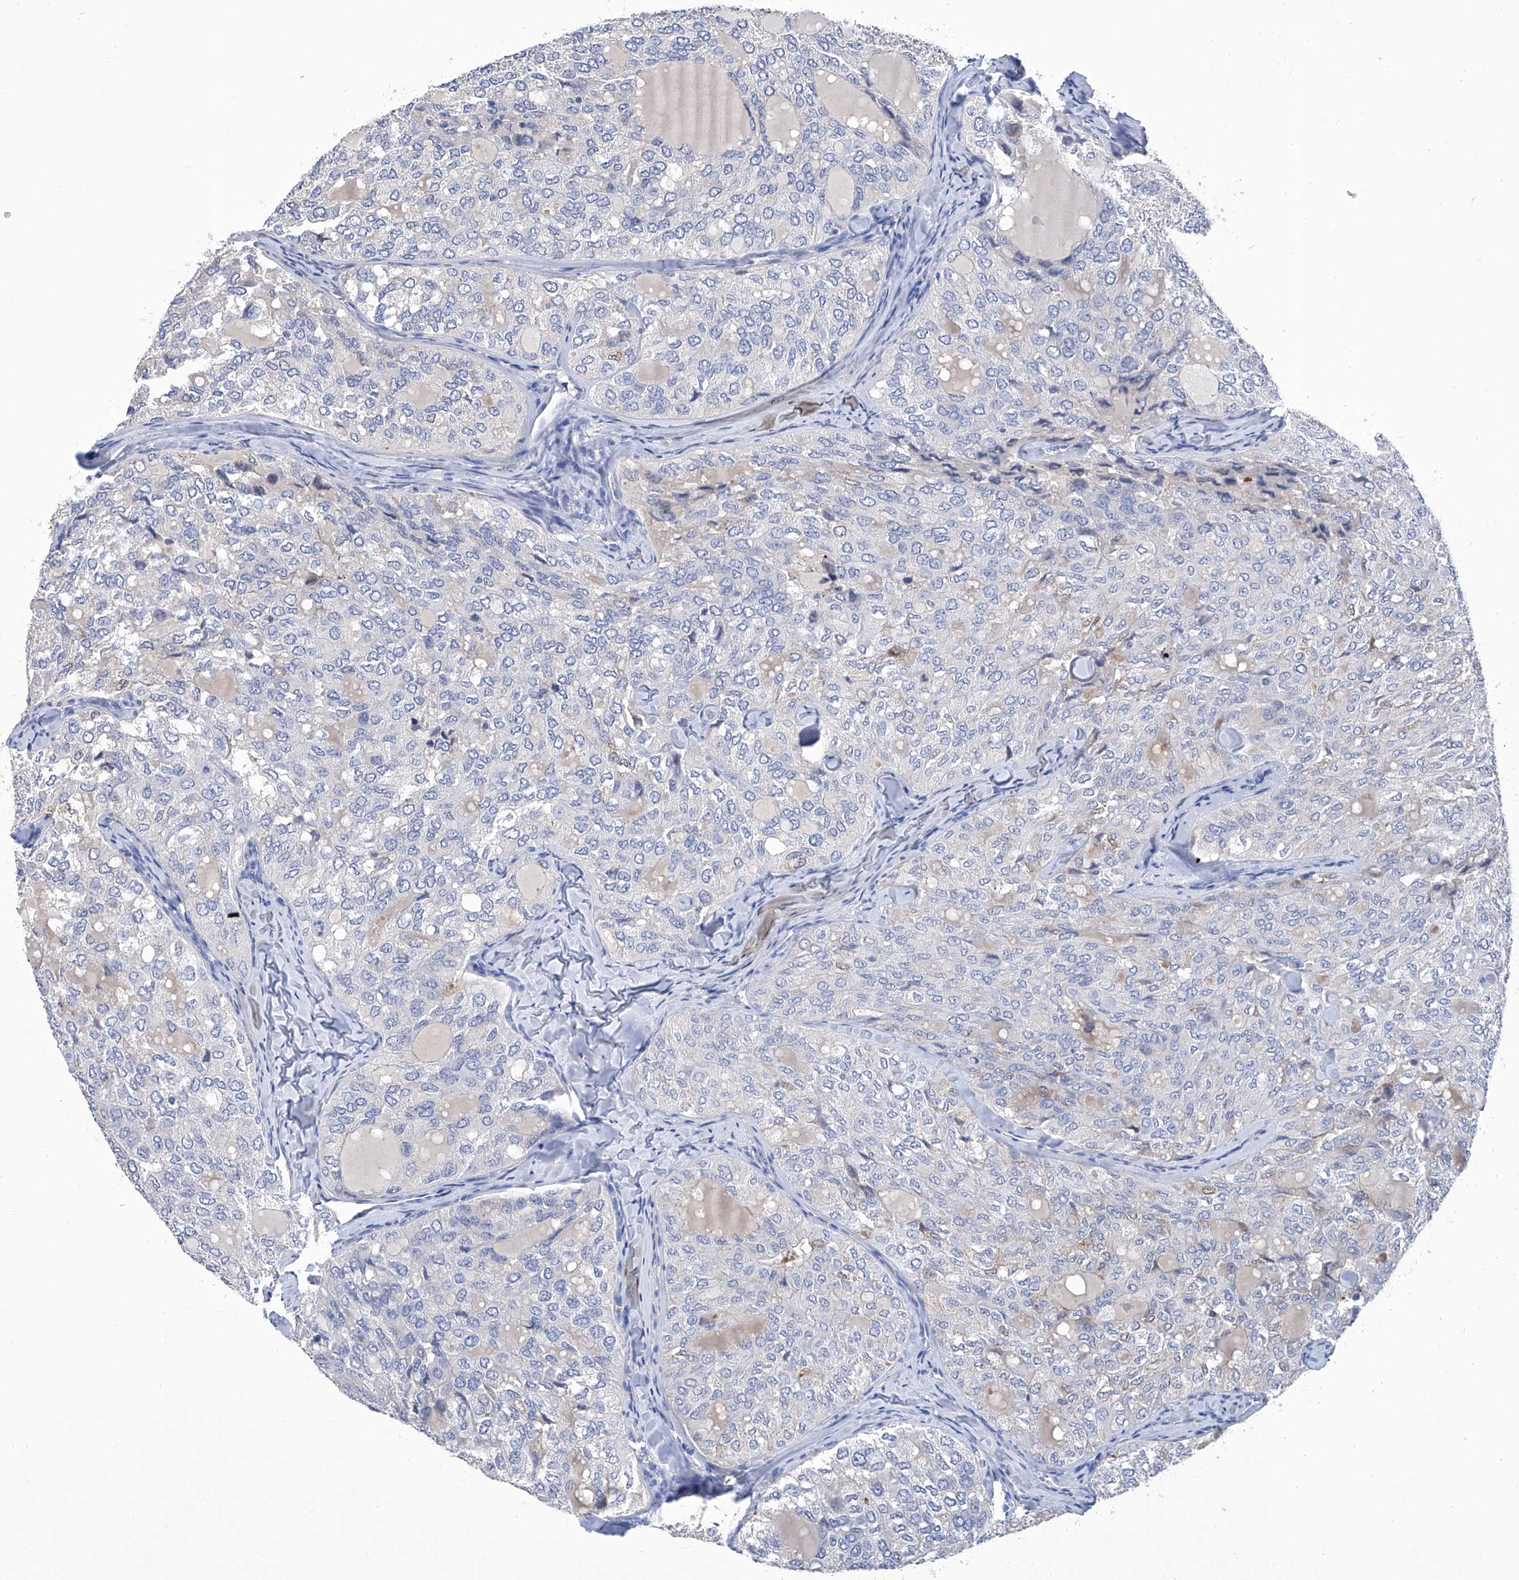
{"staining": {"intensity": "negative", "quantity": "none", "location": "none"}, "tissue": "thyroid cancer", "cell_type": "Tumor cells", "image_type": "cancer", "snomed": [{"axis": "morphology", "description": "Follicular adenoma carcinoma, NOS"}, {"axis": "topography", "description": "Thyroid gland"}], "caption": "Protein analysis of thyroid follicular adenoma carcinoma exhibits no significant expression in tumor cells.", "gene": "GPT", "patient": {"sex": "male", "age": 75}}